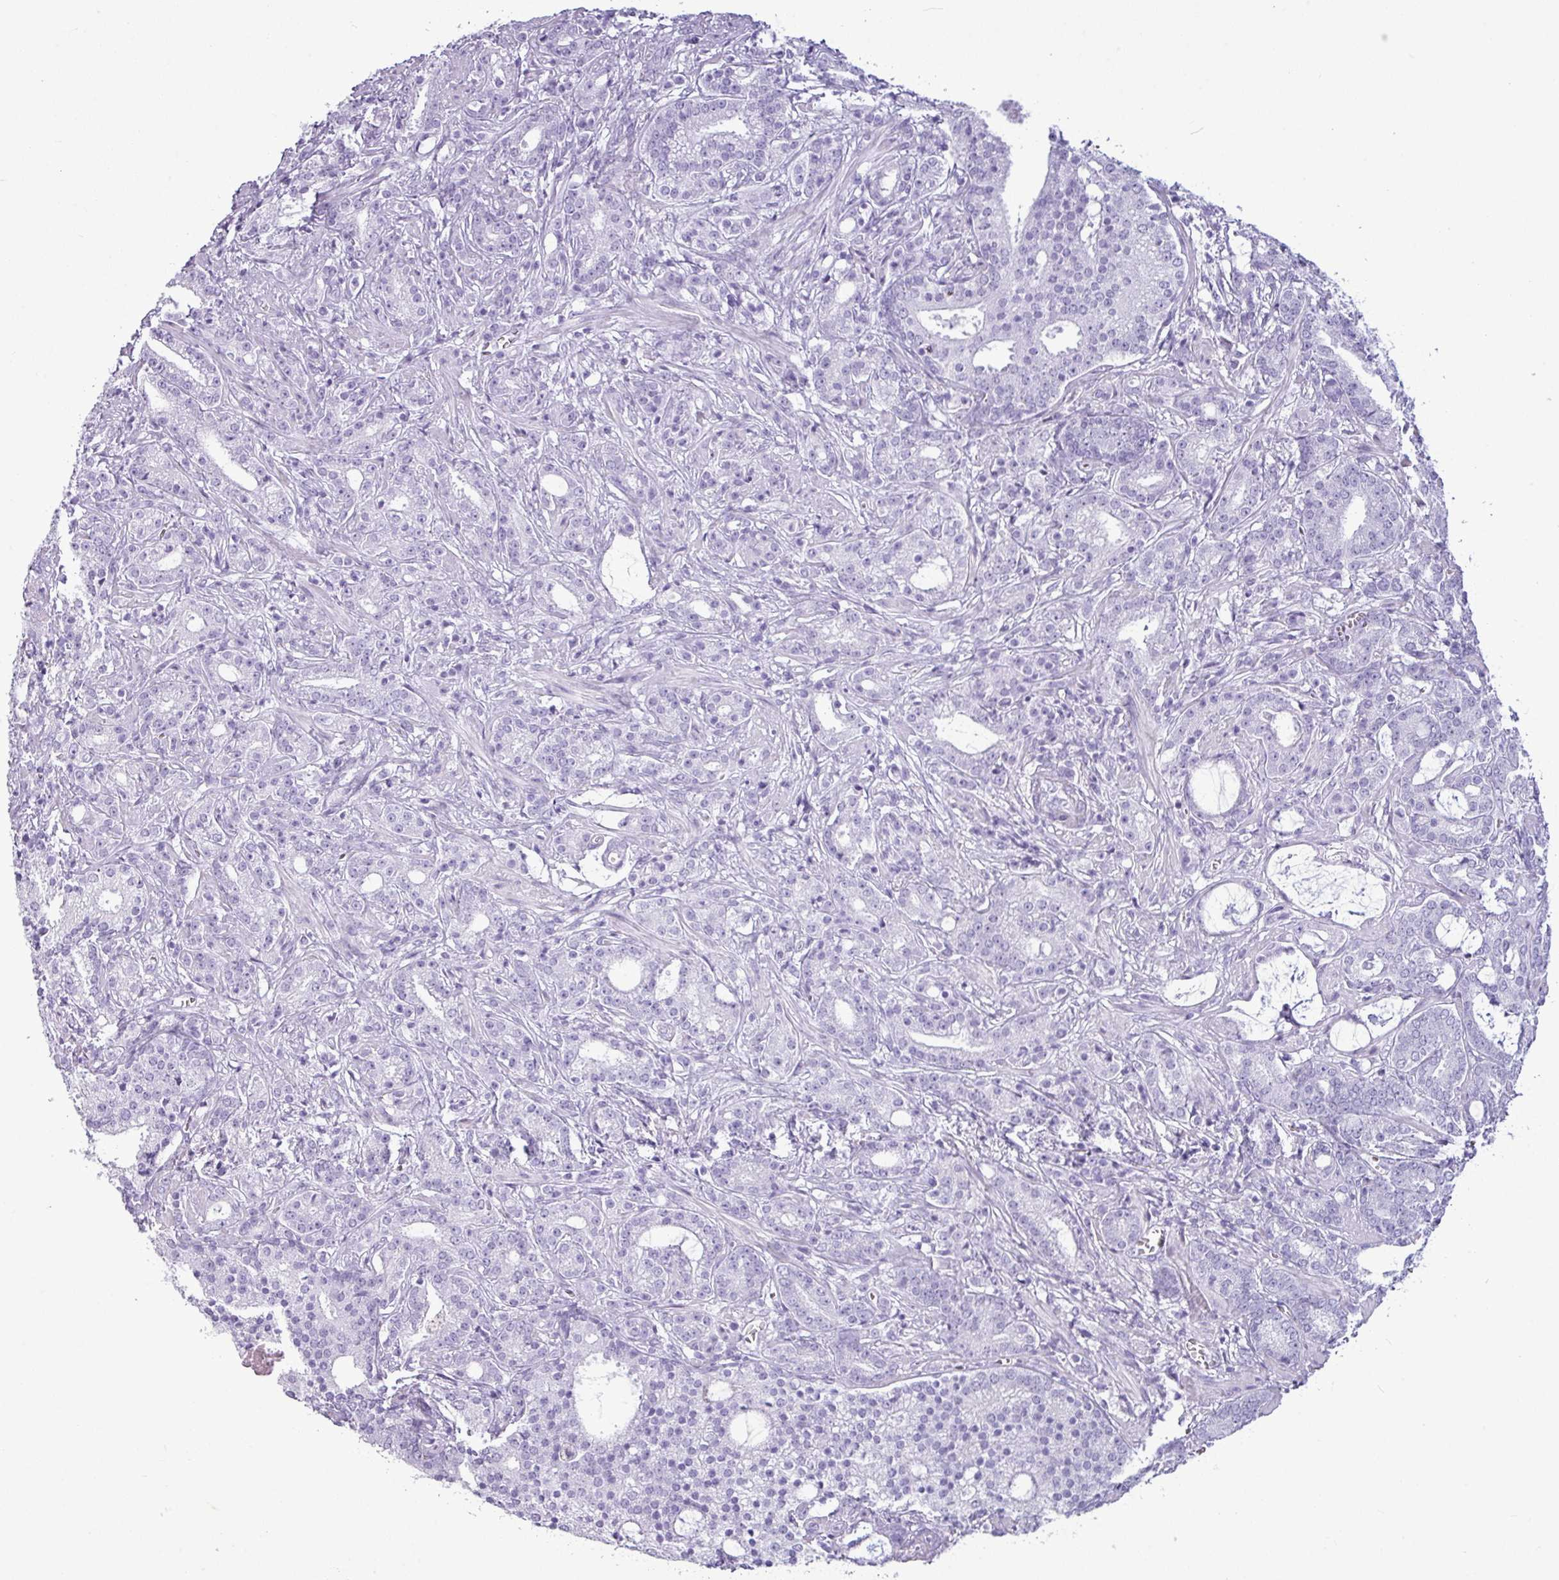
{"staining": {"intensity": "negative", "quantity": "none", "location": "none"}, "tissue": "prostate cancer", "cell_type": "Tumor cells", "image_type": "cancer", "snomed": [{"axis": "morphology", "description": "Adenocarcinoma, High grade"}, {"axis": "topography", "description": "Prostate and seminal vesicle, NOS"}], "caption": "The immunohistochemistry (IHC) image has no significant positivity in tumor cells of high-grade adenocarcinoma (prostate) tissue.", "gene": "AMY1B", "patient": {"sex": "male", "age": 67}}